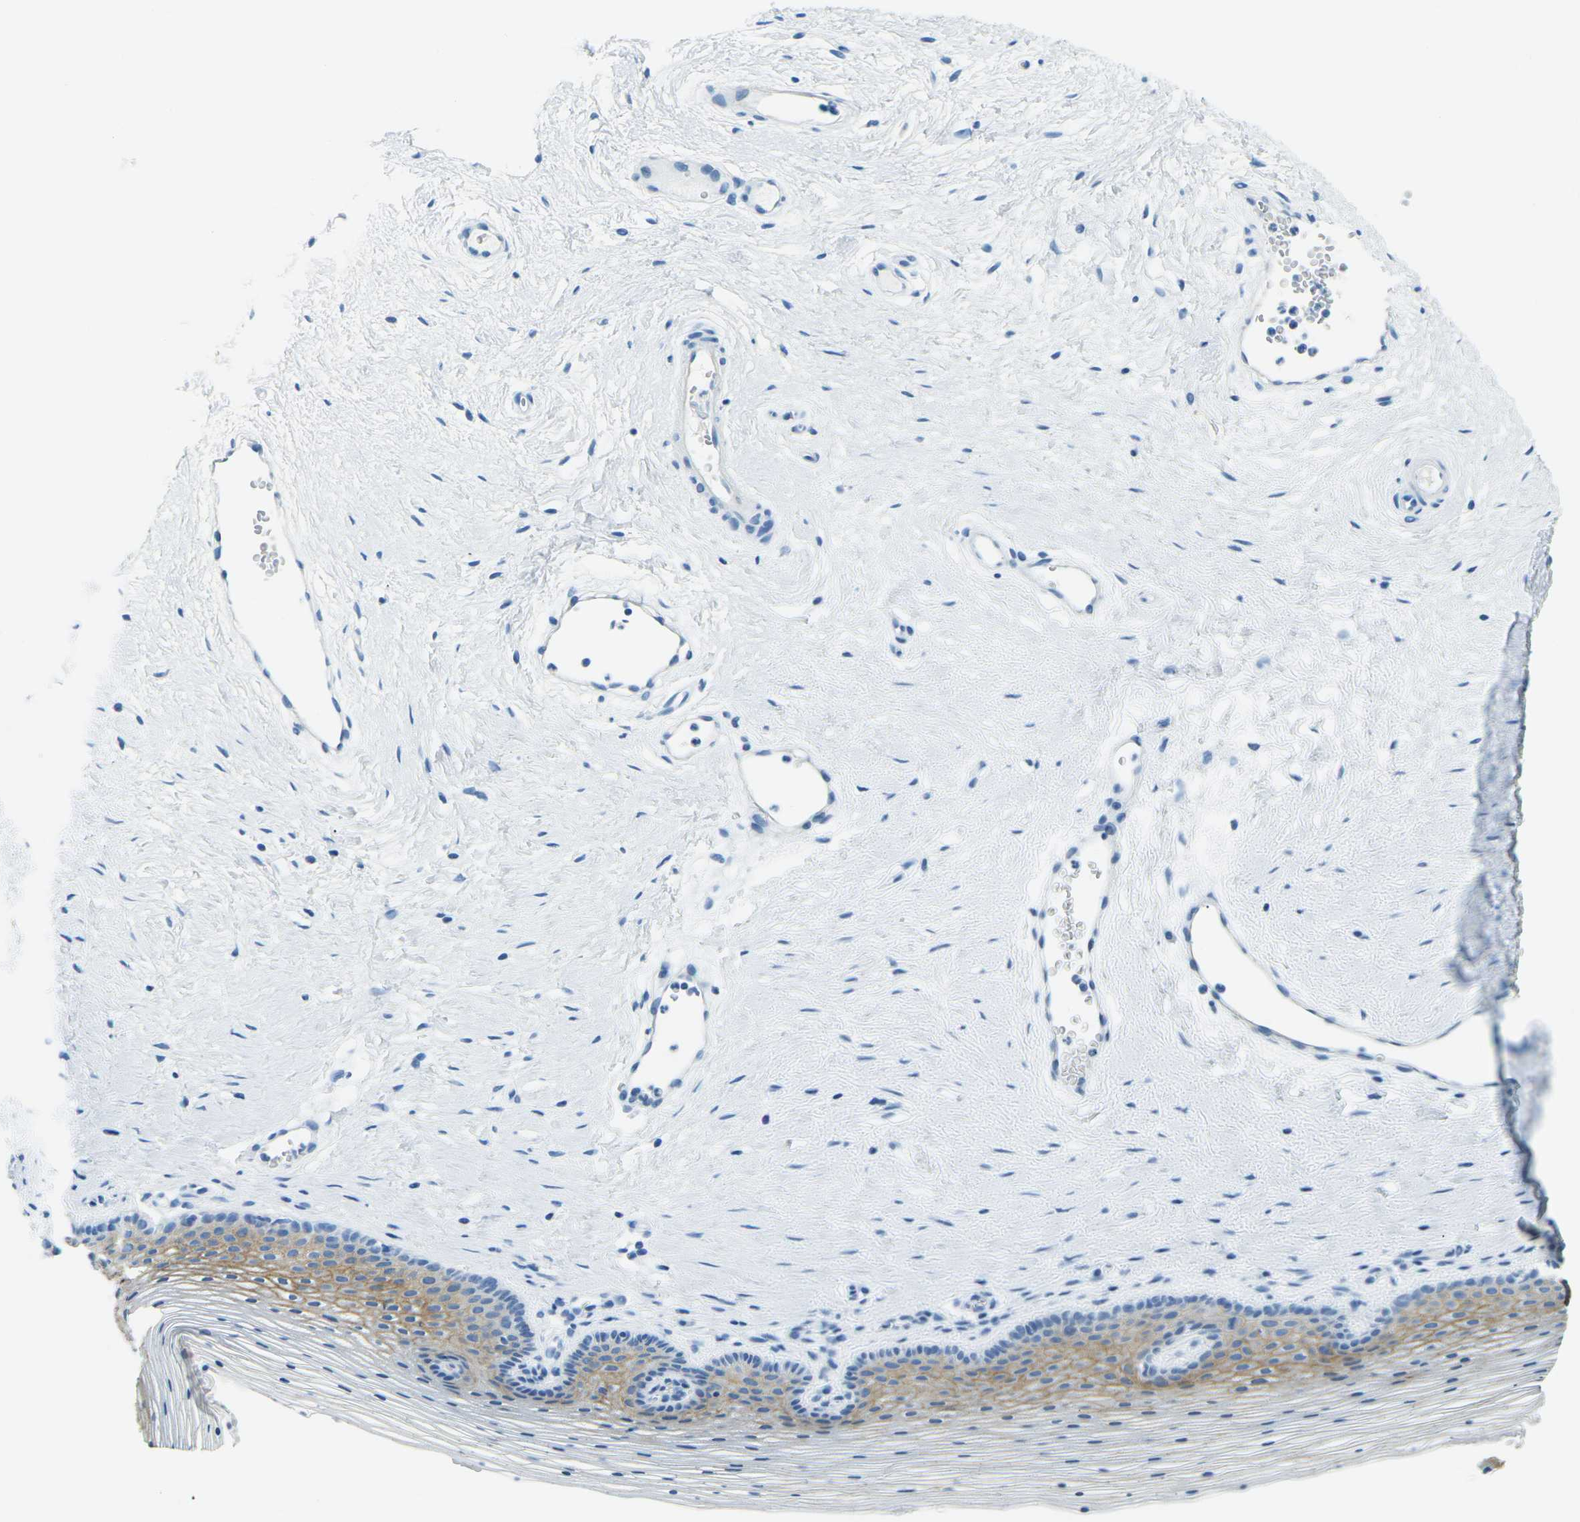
{"staining": {"intensity": "moderate", "quantity": "25%-75%", "location": "cytoplasmic/membranous"}, "tissue": "vagina", "cell_type": "Squamous epithelial cells", "image_type": "normal", "snomed": [{"axis": "morphology", "description": "Normal tissue, NOS"}, {"axis": "topography", "description": "Vagina"}], "caption": "DAB (3,3'-diaminobenzidine) immunohistochemical staining of normal human vagina demonstrates moderate cytoplasmic/membranous protein staining in approximately 25%-75% of squamous epithelial cells. The staining is performed using DAB brown chromogen to label protein expression. The nuclei are counter-stained blue using hematoxylin.", "gene": "OCLN", "patient": {"sex": "female", "age": 32}}